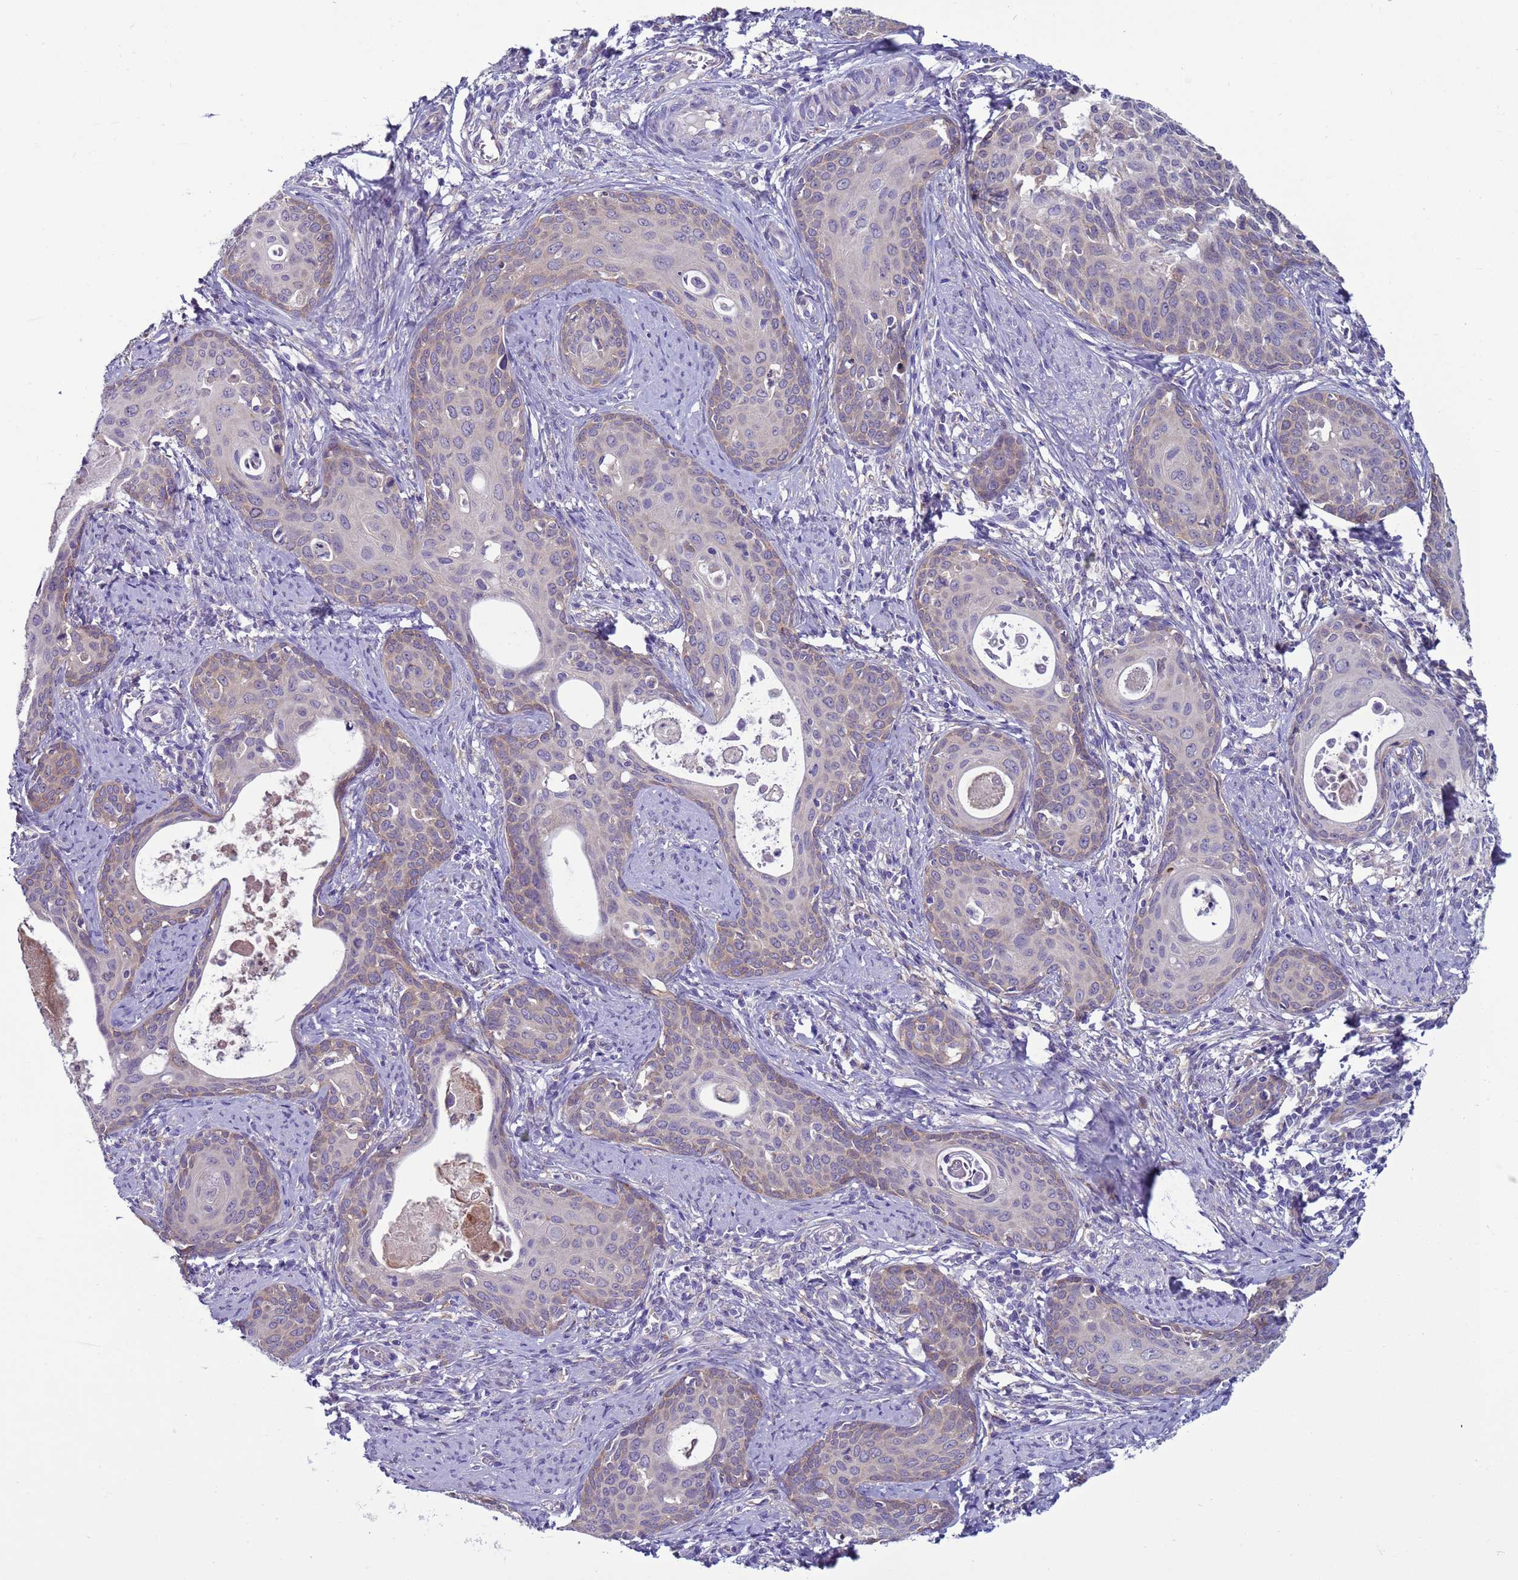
{"staining": {"intensity": "negative", "quantity": "none", "location": "none"}, "tissue": "cervical cancer", "cell_type": "Tumor cells", "image_type": "cancer", "snomed": [{"axis": "morphology", "description": "Squamous cell carcinoma, NOS"}, {"axis": "topography", "description": "Cervix"}], "caption": "DAB (3,3'-diaminobenzidine) immunohistochemical staining of human cervical cancer (squamous cell carcinoma) shows no significant expression in tumor cells.", "gene": "ABHD17B", "patient": {"sex": "female", "age": 46}}